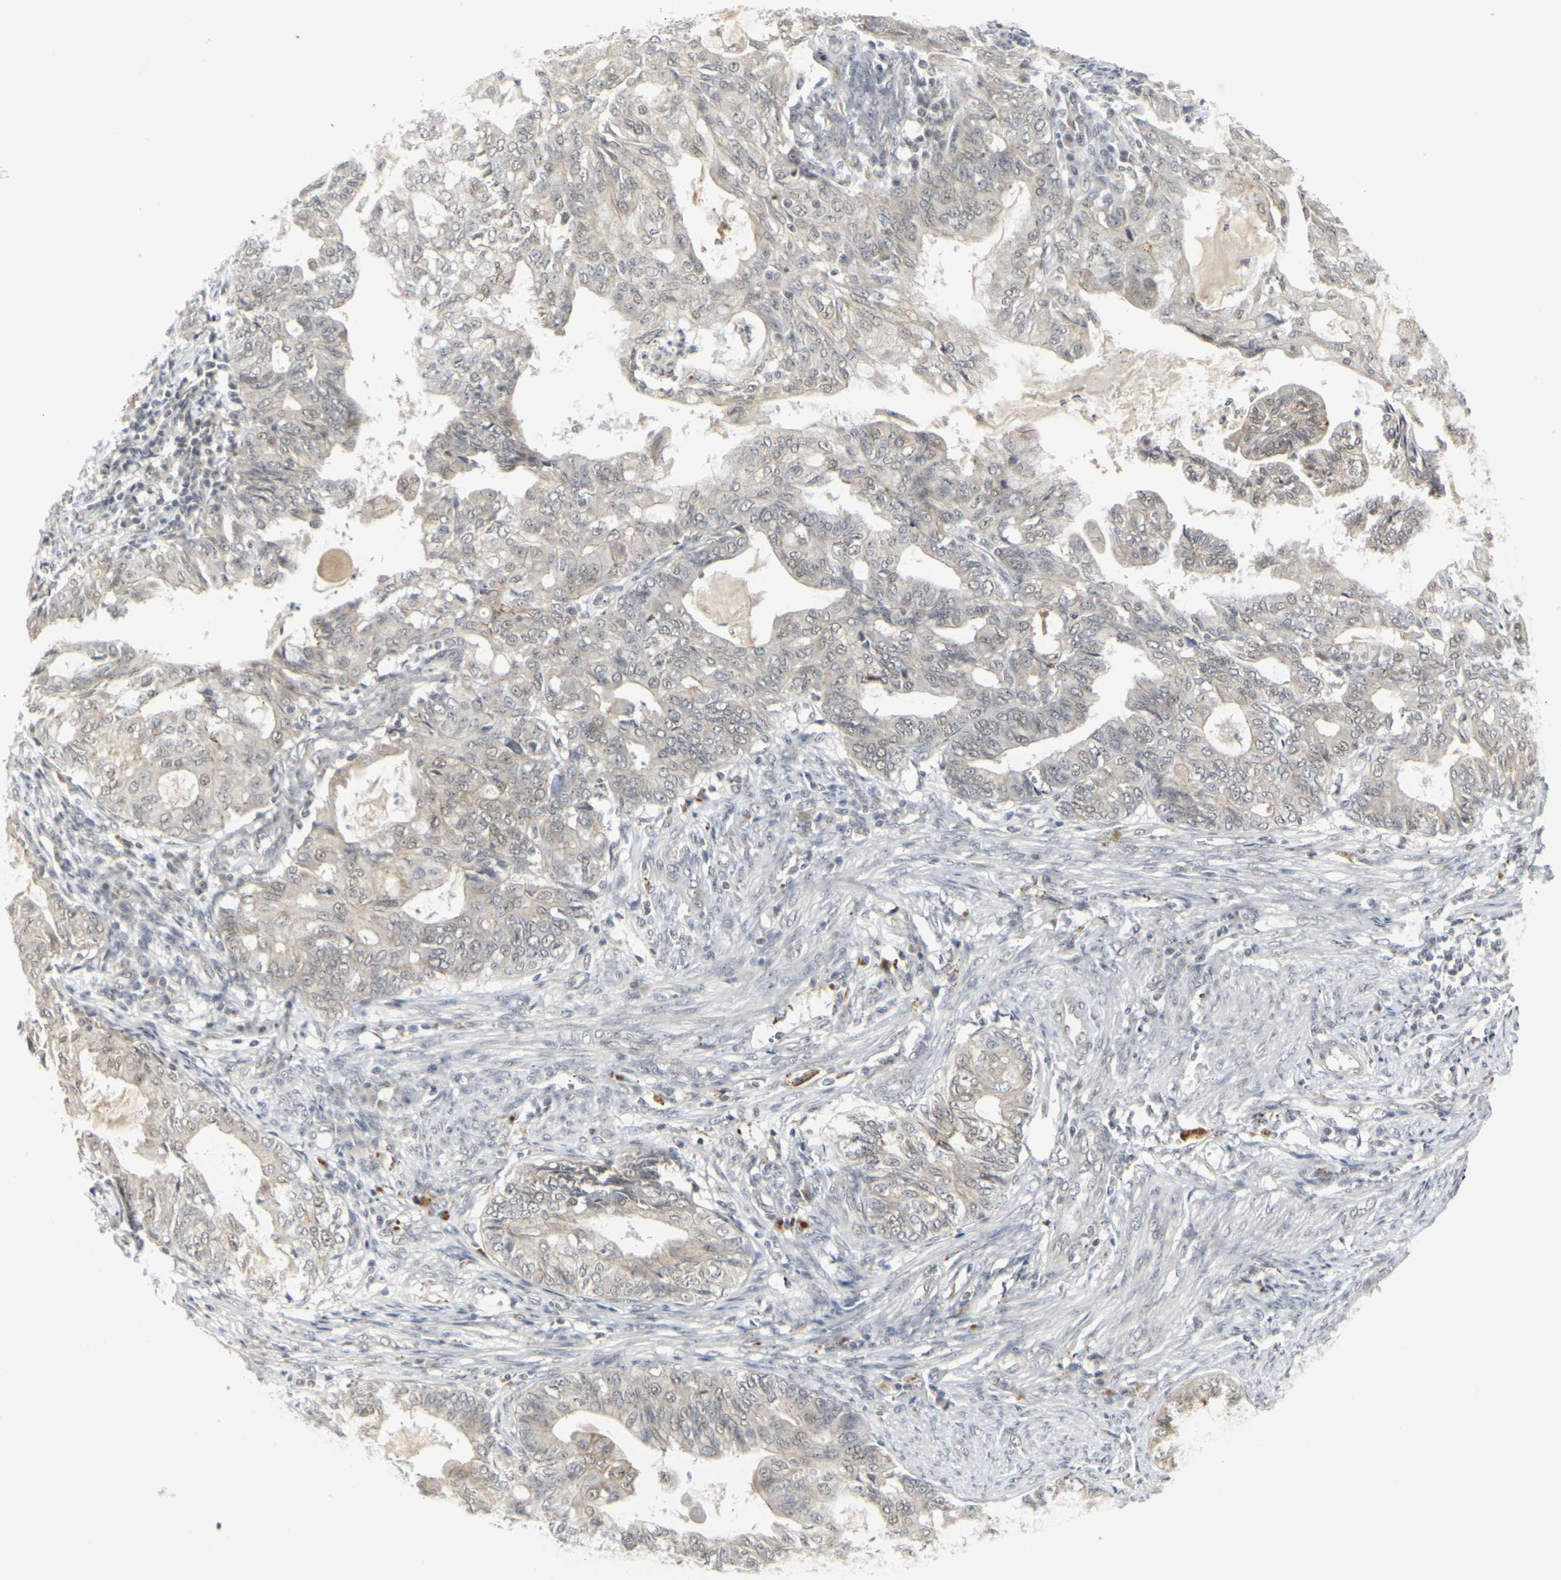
{"staining": {"intensity": "weak", "quantity": "25%-75%", "location": "cytoplasmic/membranous"}, "tissue": "endometrial cancer", "cell_type": "Tumor cells", "image_type": "cancer", "snomed": [{"axis": "morphology", "description": "Adenocarcinoma, NOS"}, {"axis": "topography", "description": "Endometrium"}], "caption": "Protein expression analysis of endometrial cancer (adenocarcinoma) reveals weak cytoplasmic/membranous expression in about 25%-75% of tumor cells. The staining was performed using DAB to visualize the protein expression in brown, while the nuclei were stained in blue with hematoxylin (Magnification: 20x).", "gene": "GPR19", "patient": {"sex": "female", "age": 86}}